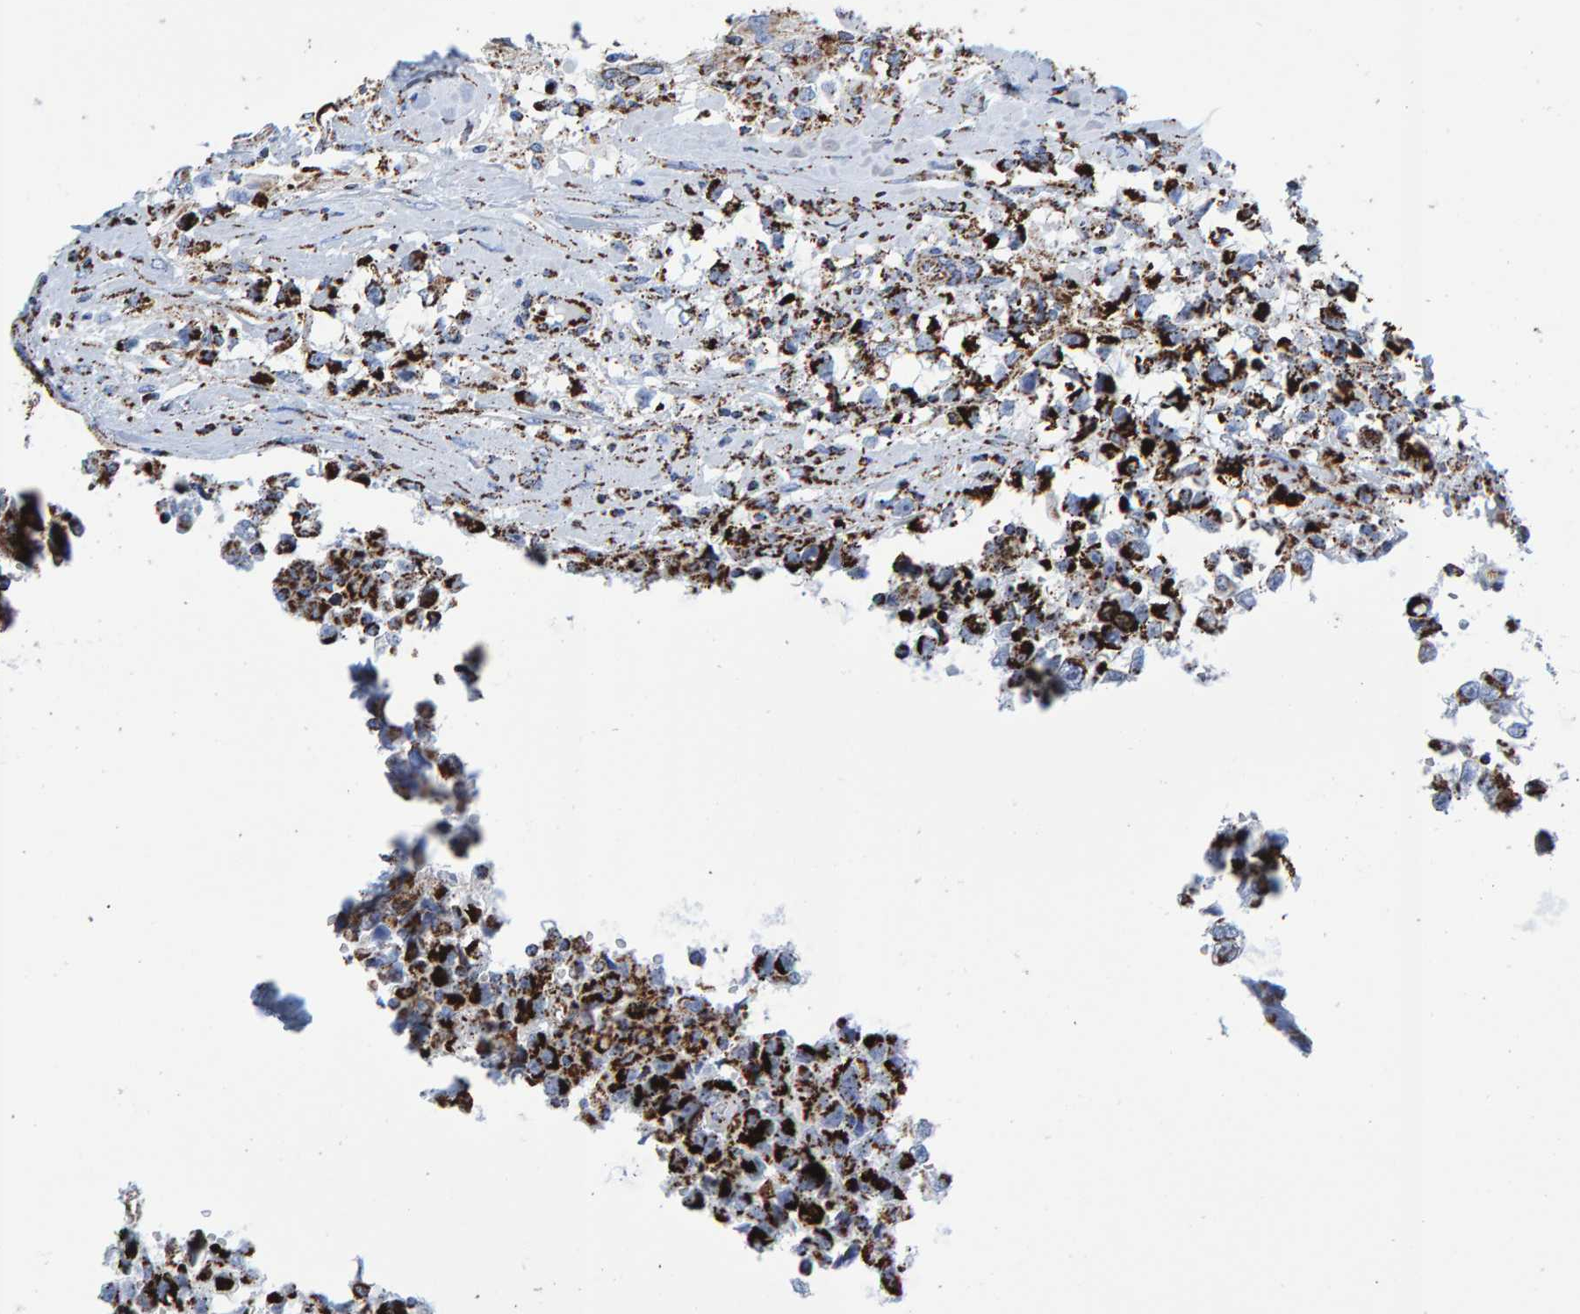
{"staining": {"intensity": "strong", "quantity": ">75%", "location": "cytoplasmic/membranous"}, "tissue": "testis cancer", "cell_type": "Tumor cells", "image_type": "cancer", "snomed": [{"axis": "morphology", "description": "Seminoma, NOS"}, {"axis": "morphology", "description": "Carcinoma, Embryonal, NOS"}, {"axis": "topography", "description": "Testis"}], "caption": "Protein analysis of testis cancer tissue demonstrates strong cytoplasmic/membranous positivity in approximately >75% of tumor cells.", "gene": "ENSG00000262660", "patient": {"sex": "male", "age": 51}}